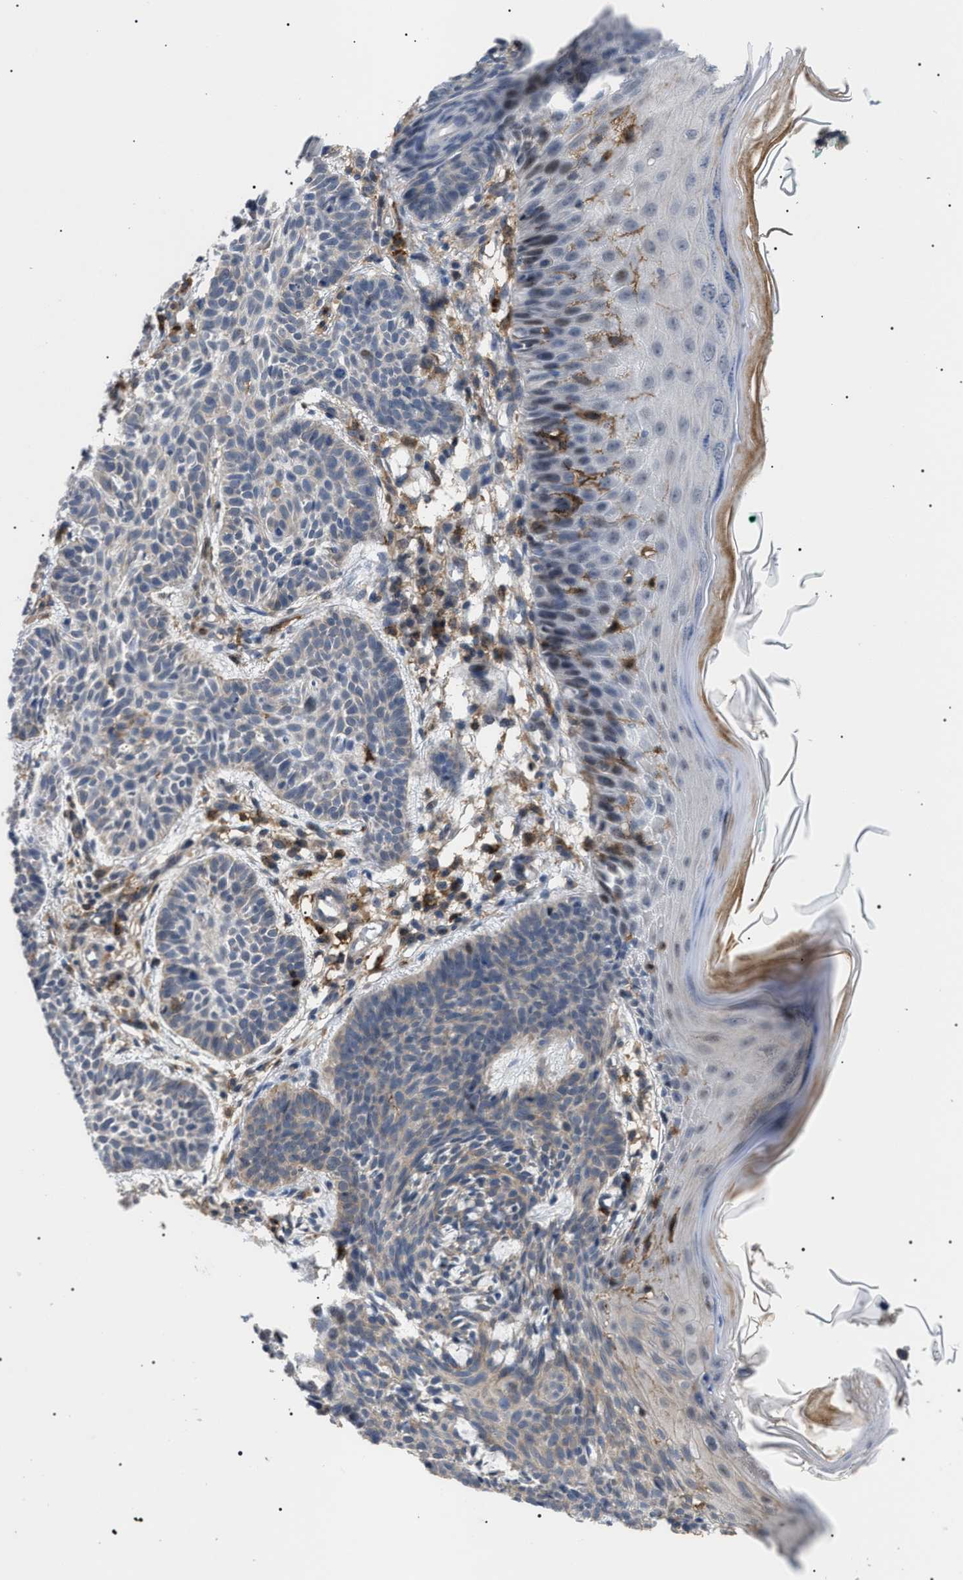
{"staining": {"intensity": "weak", "quantity": "<25%", "location": "cytoplasmic/membranous"}, "tissue": "skin cancer", "cell_type": "Tumor cells", "image_type": "cancer", "snomed": [{"axis": "morphology", "description": "Basal cell carcinoma"}, {"axis": "topography", "description": "Skin"}], "caption": "This image is of skin cancer stained with IHC to label a protein in brown with the nuclei are counter-stained blue. There is no positivity in tumor cells.", "gene": "CD300A", "patient": {"sex": "male", "age": 60}}